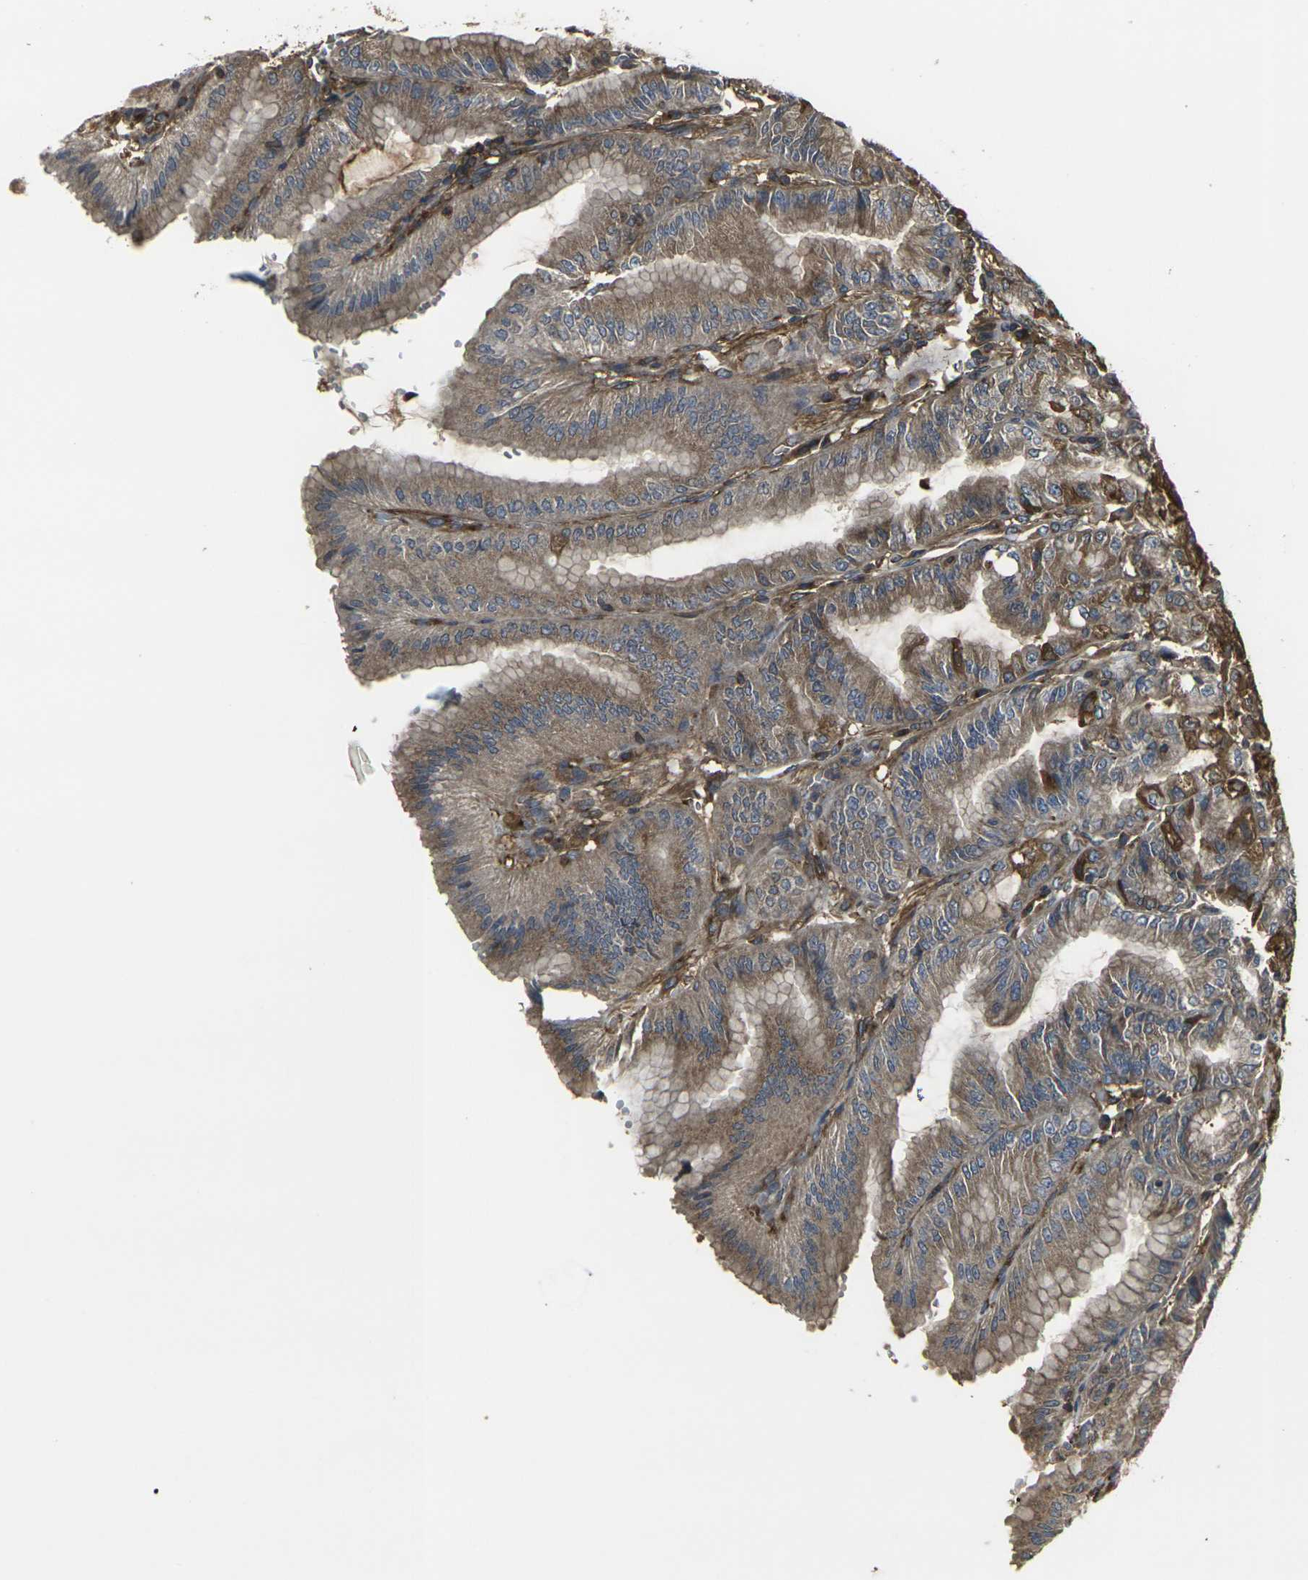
{"staining": {"intensity": "strong", "quantity": "25%-75%", "location": "cytoplasmic/membranous"}, "tissue": "stomach", "cell_type": "Glandular cells", "image_type": "normal", "snomed": [{"axis": "morphology", "description": "Normal tissue, NOS"}, {"axis": "topography", "description": "Stomach, lower"}], "caption": "Stomach stained for a protein exhibits strong cytoplasmic/membranous positivity in glandular cells. The staining was performed using DAB to visualize the protein expression in brown, while the nuclei were stained in blue with hematoxylin (Magnification: 20x).", "gene": "PRKACB", "patient": {"sex": "male", "age": 71}}